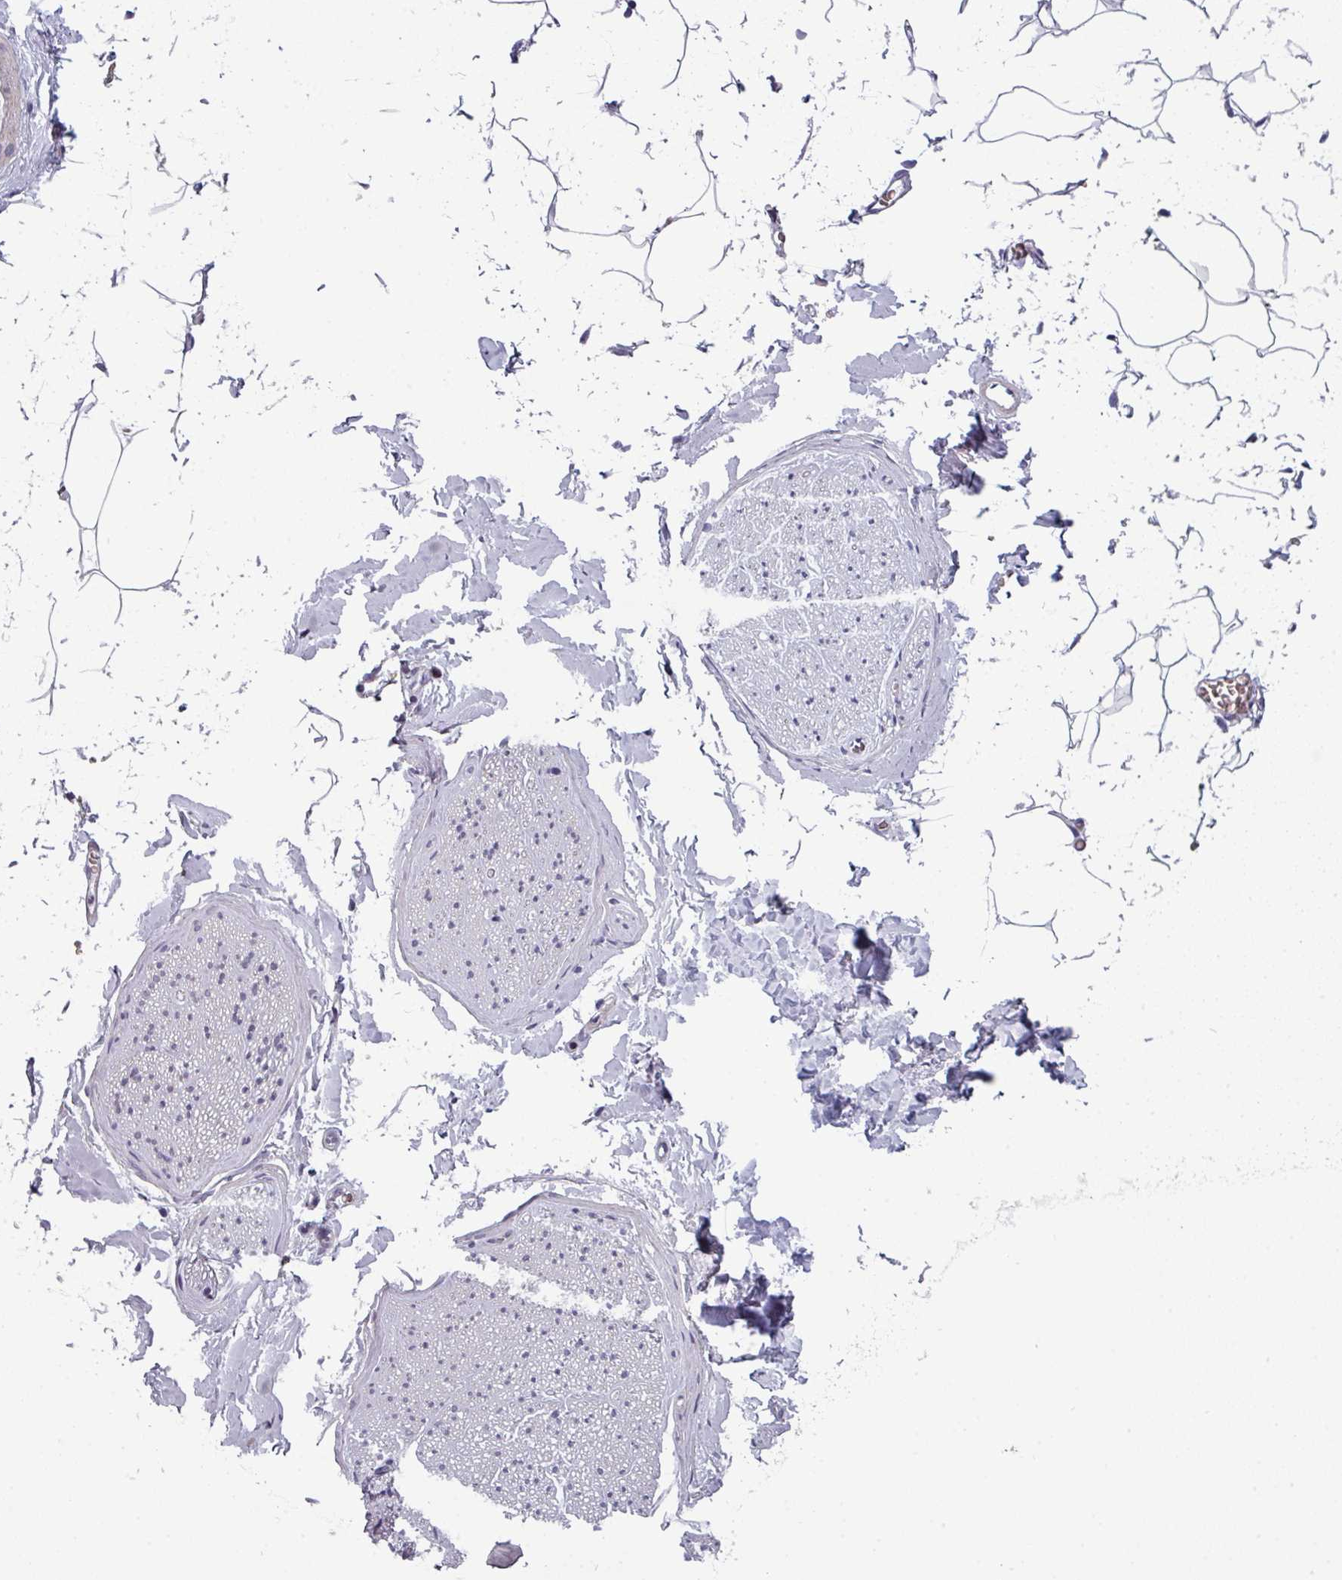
{"staining": {"intensity": "negative", "quantity": "none", "location": "none"}, "tissue": "adipose tissue", "cell_type": "Adipocytes", "image_type": "normal", "snomed": [{"axis": "morphology", "description": "Normal tissue, NOS"}, {"axis": "morphology", "description": "Adenocarcinoma, High grade"}, {"axis": "topography", "description": "Prostate"}, {"axis": "topography", "description": "Peripheral nerve tissue"}], "caption": "Immunohistochemistry (IHC) micrograph of normal human adipose tissue stained for a protein (brown), which exhibits no positivity in adipocytes. Brightfield microscopy of immunohistochemistry (IHC) stained with DAB (3,3'-diaminobenzidine) (brown) and hematoxylin (blue), captured at high magnification.", "gene": "PRAMEF12", "patient": {"sex": "male", "age": 68}}